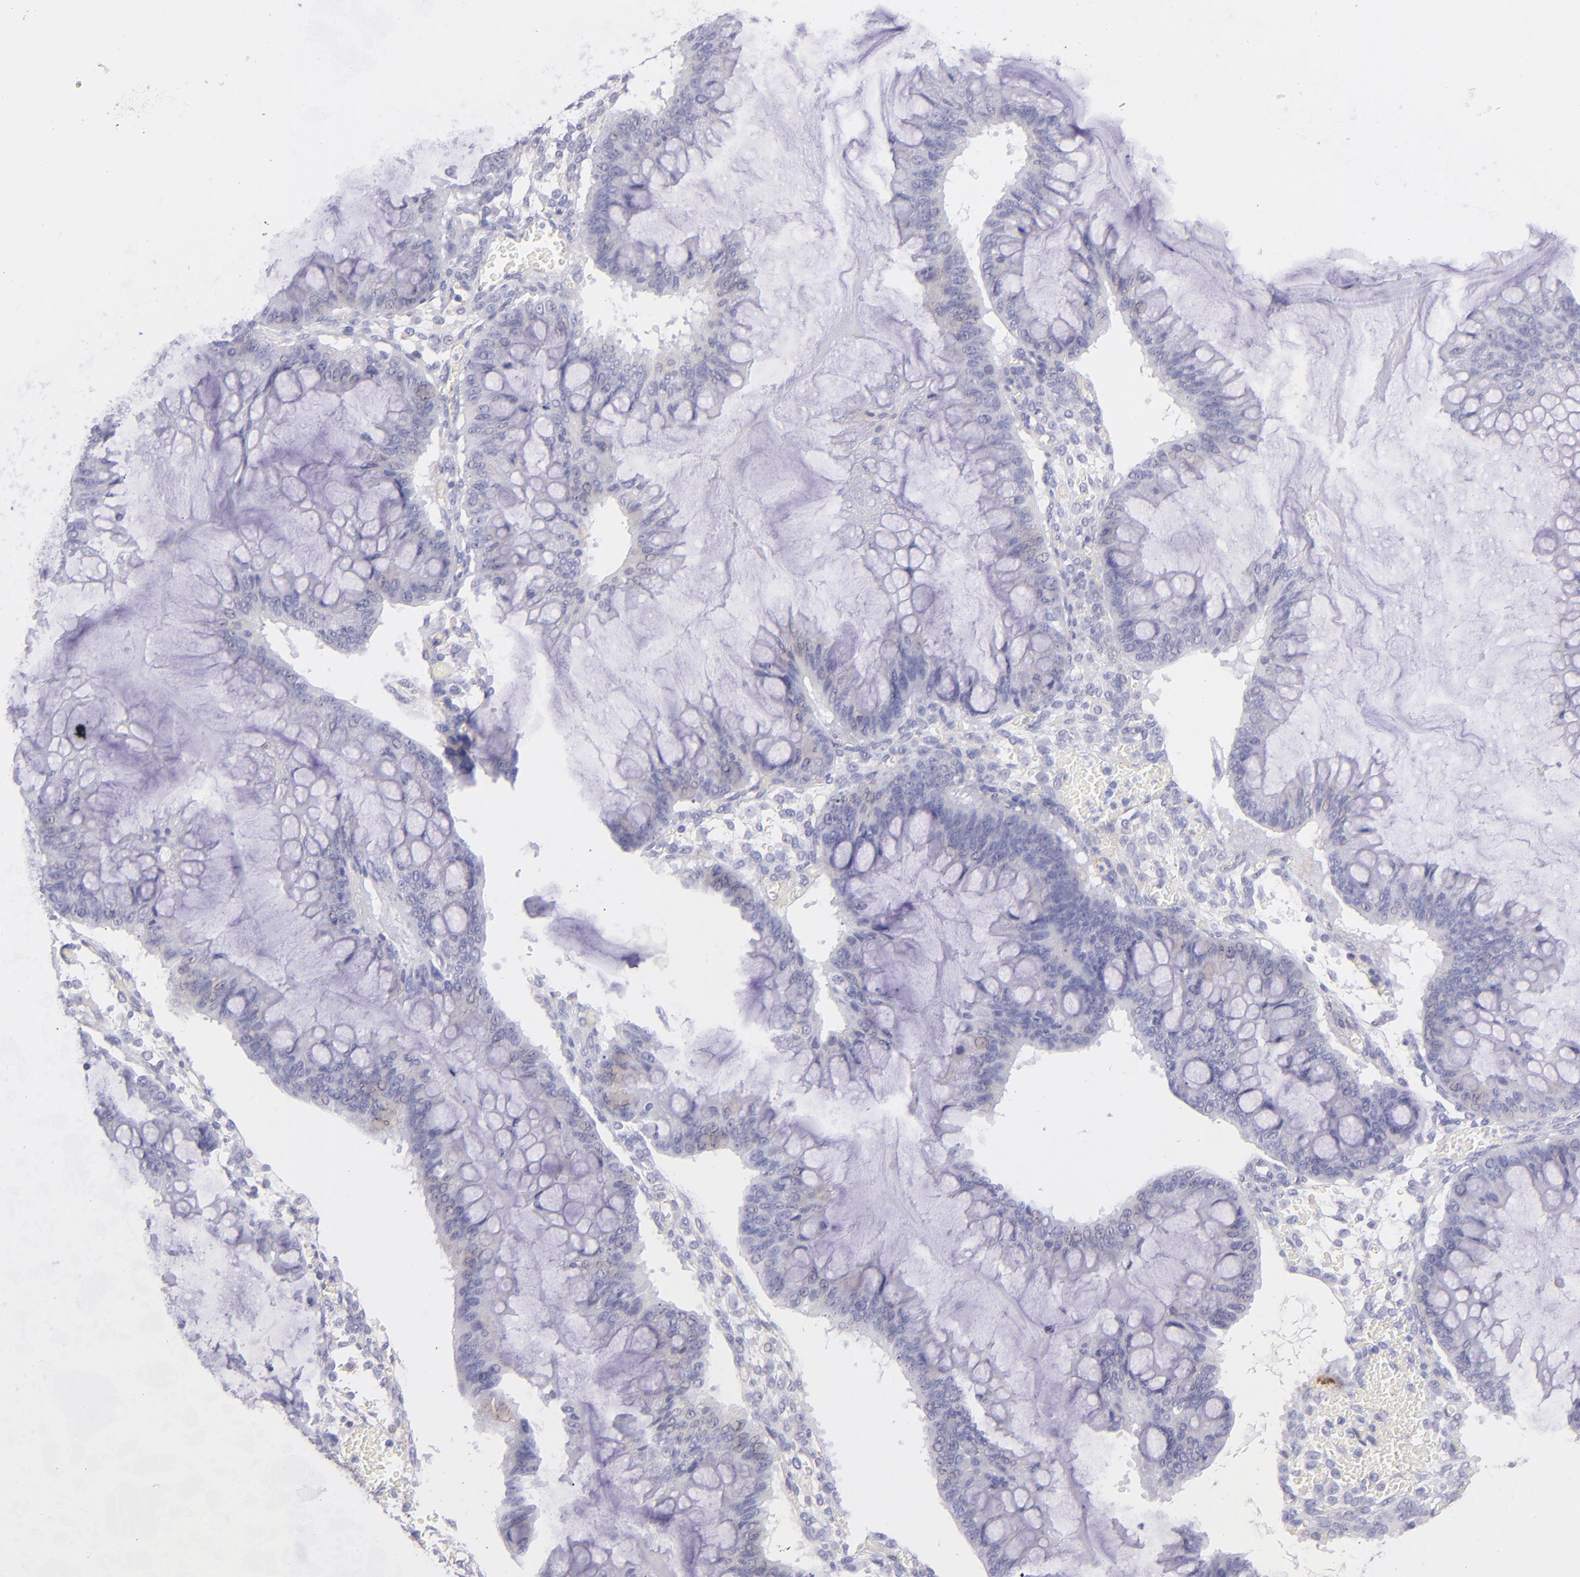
{"staining": {"intensity": "negative", "quantity": "none", "location": "none"}, "tissue": "ovarian cancer", "cell_type": "Tumor cells", "image_type": "cancer", "snomed": [{"axis": "morphology", "description": "Cystadenocarcinoma, mucinous, NOS"}, {"axis": "topography", "description": "Ovary"}], "caption": "IHC of ovarian mucinous cystadenocarcinoma shows no positivity in tumor cells.", "gene": "CD81", "patient": {"sex": "female", "age": 73}}